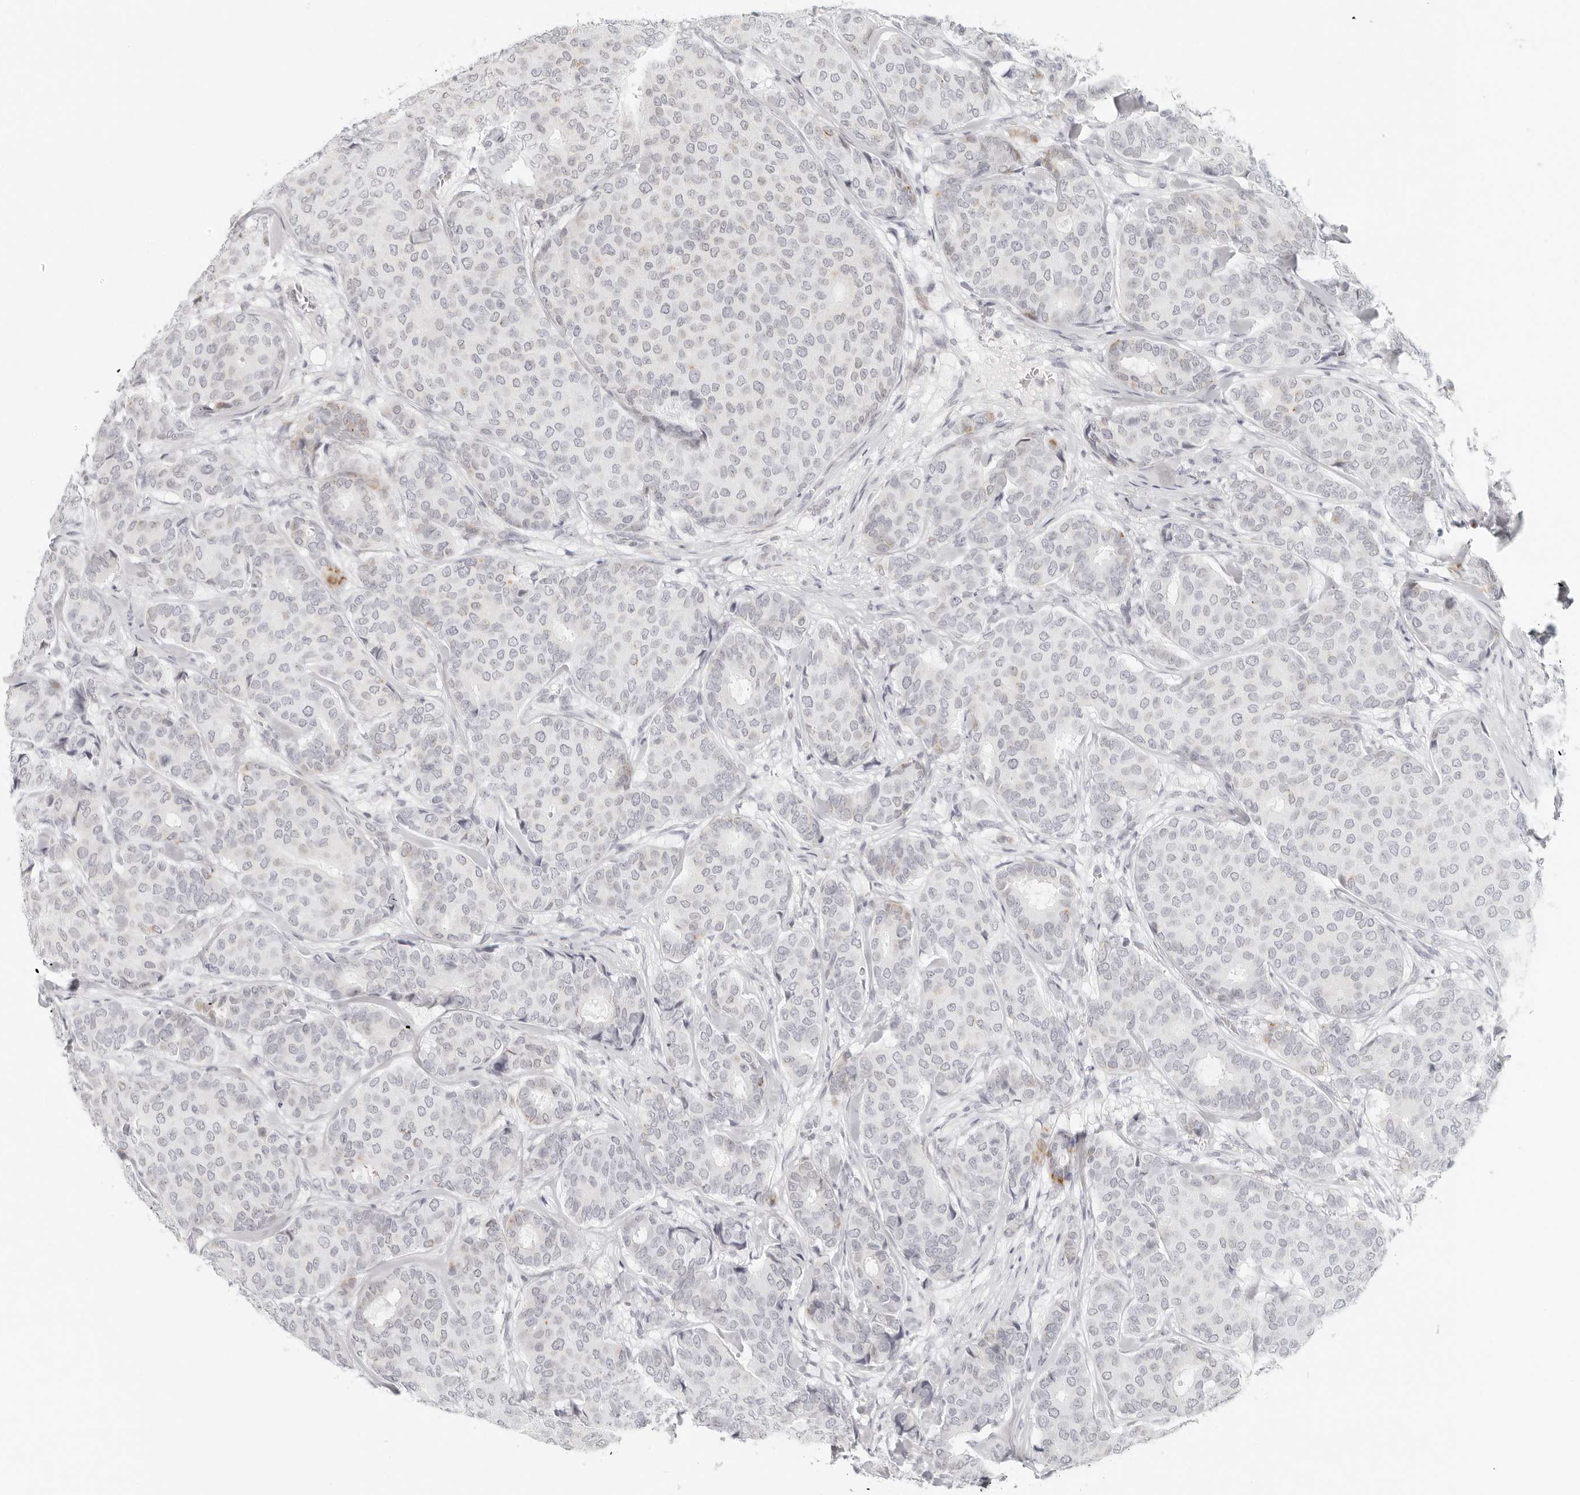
{"staining": {"intensity": "negative", "quantity": "none", "location": "none"}, "tissue": "breast cancer", "cell_type": "Tumor cells", "image_type": "cancer", "snomed": [{"axis": "morphology", "description": "Duct carcinoma"}, {"axis": "topography", "description": "Breast"}], "caption": "Breast intraductal carcinoma was stained to show a protein in brown. There is no significant positivity in tumor cells.", "gene": "RPS6KC1", "patient": {"sex": "female", "age": 75}}